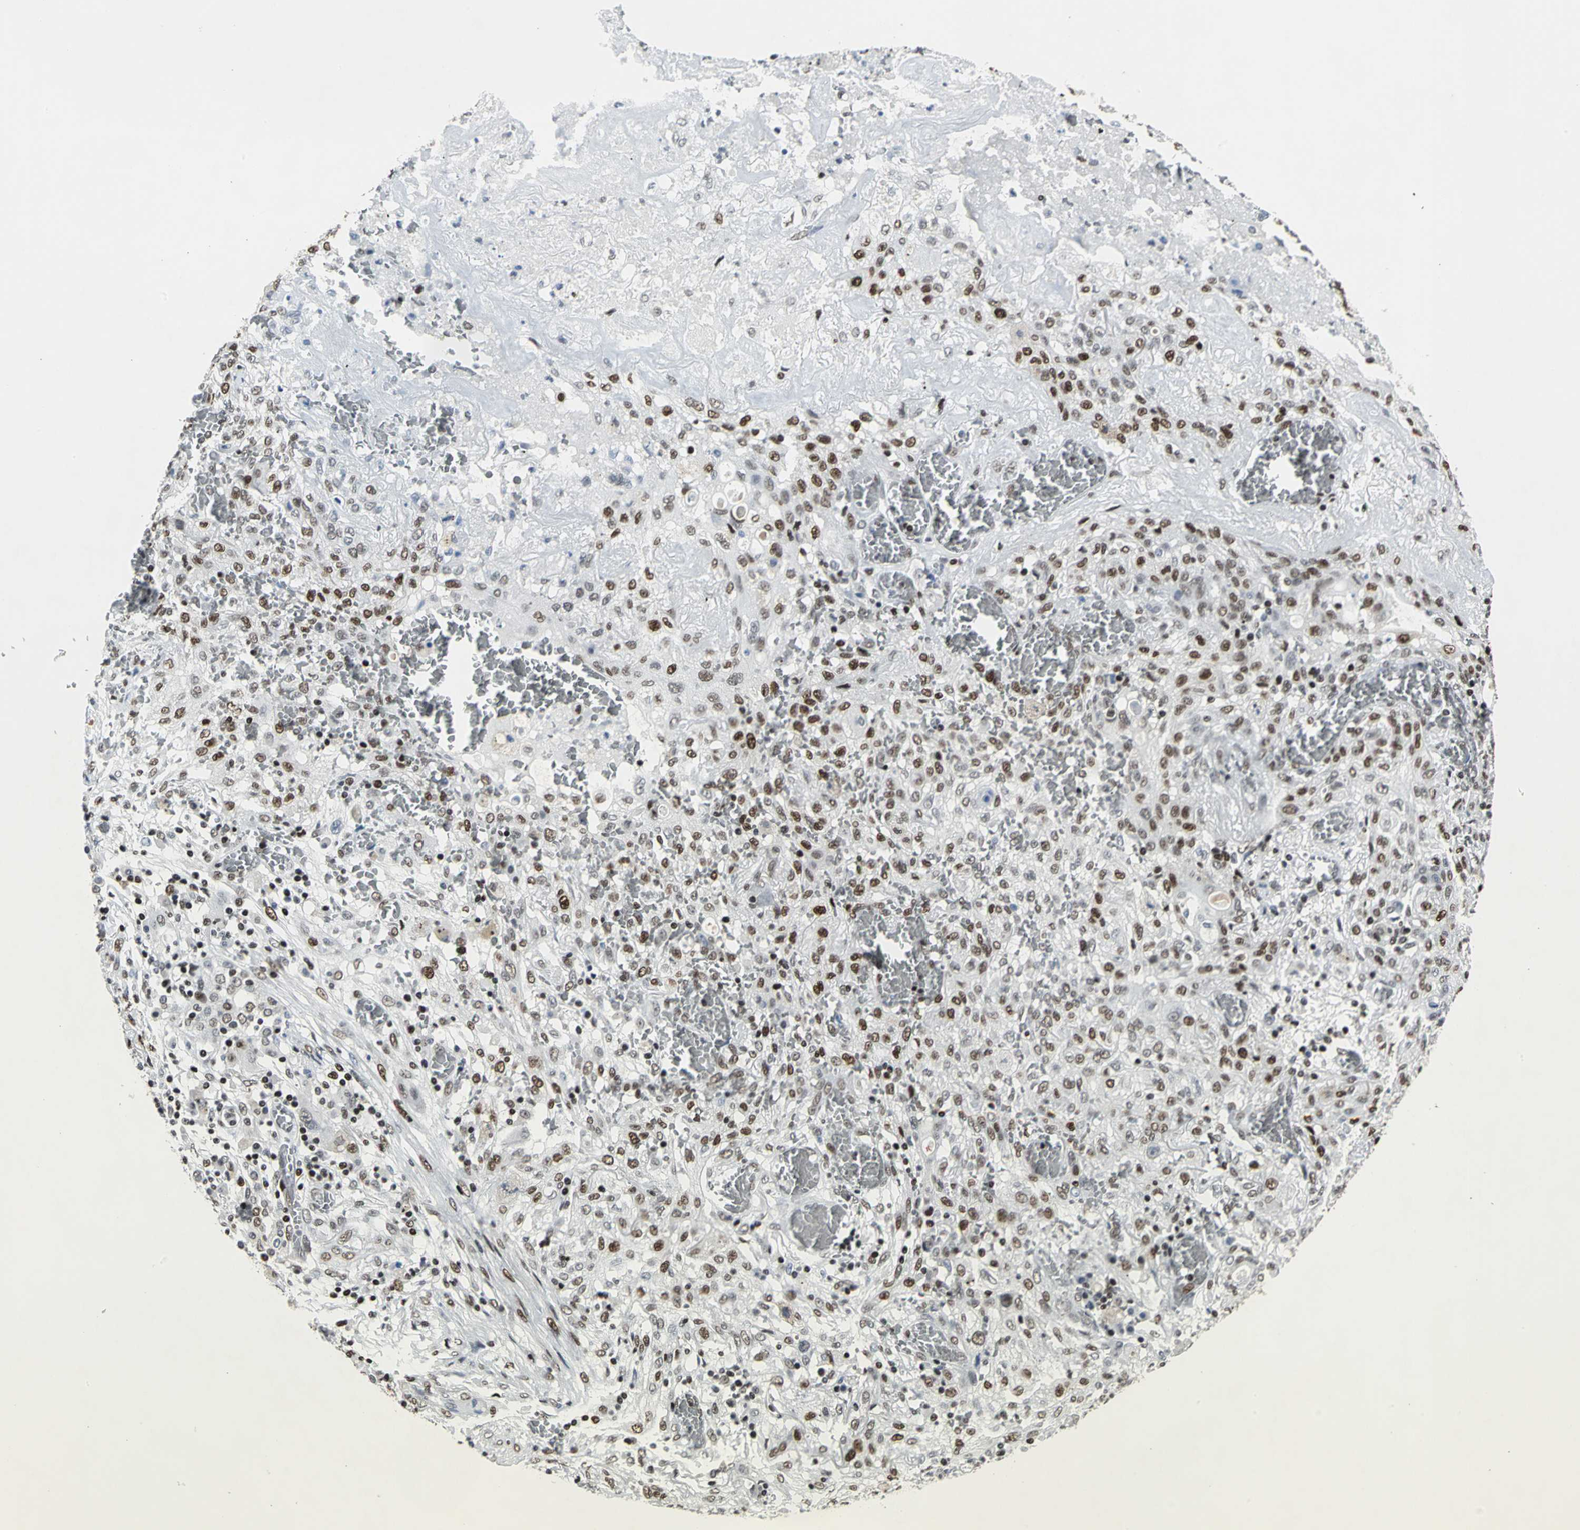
{"staining": {"intensity": "strong", "quantity": "25%-75%", "location": "nuclear"}, "tissue": "lung cancer", "cell_type": "Tumor cells", "image_type": "cancer", "snomed": [{"axis": "morphology", "description": "Squamous cell carcinoma, NOS"}, {"axis": "topography", "description": "Lung"}], "caption": "Squamous cell carcinoma (lung) was stained to show a protein in brown. There is high levels of strong nuclear staining in approximately 25%-75% of tumor cells.", "gene": "HNRNPD", "patient": {"sex": "female", "age": 47}}